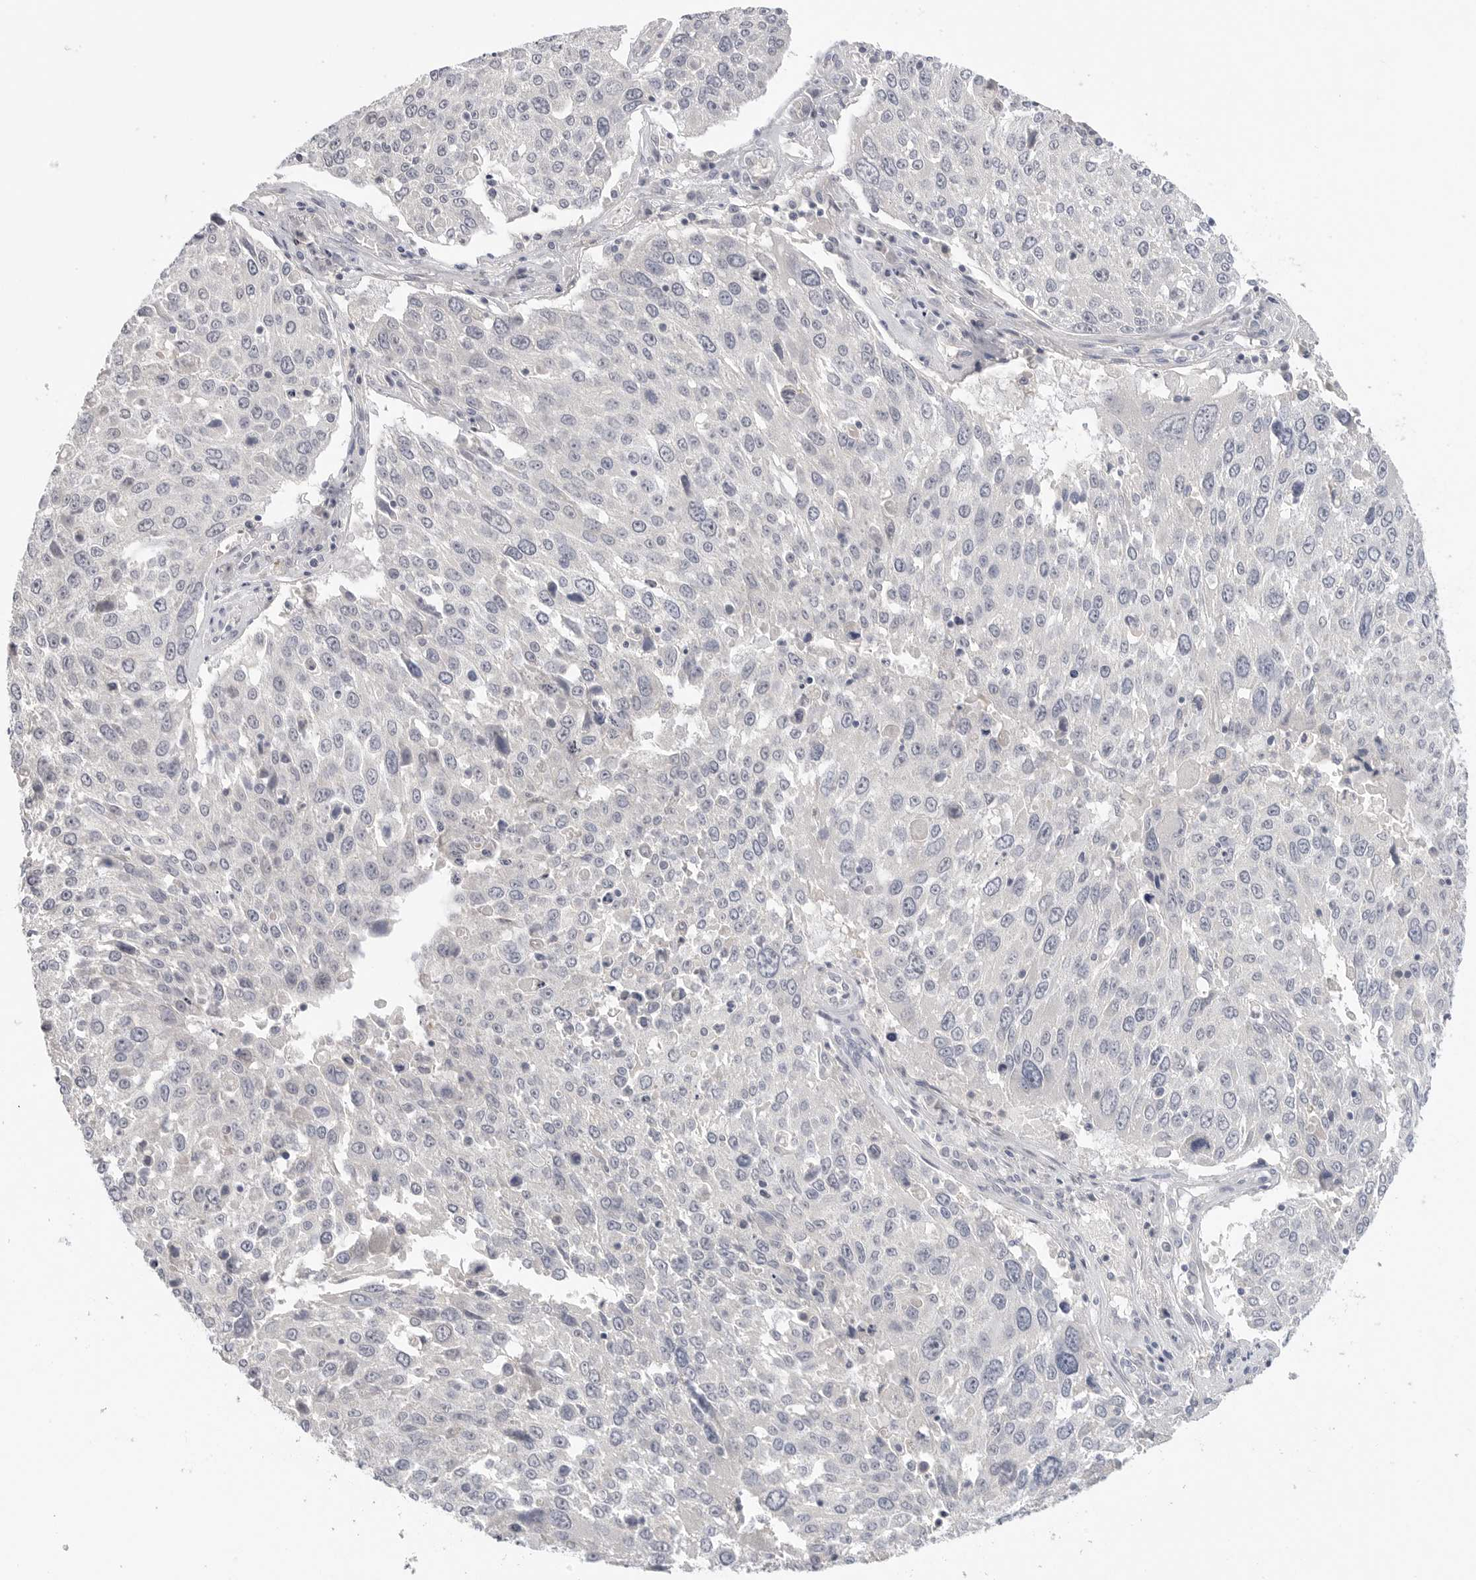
{"staining": {"intensity": "negative", "quantity": "none", "location": "none"}, "tissue": "lung cancer", "cell_type": "Tumor cells", "image_type": "cancer", "snomed": [{"axis": "morphology", "description": "Squamous cell carcinoma, NOS"}, {"axis": "topography", "description": "Lung"}], "caption": "This is a histopathology image of immunohistochemistry (IHC) staining of lung squamous cell carcinoma, which shows no expression in tumor cells.", "gene": "FBN2", "patient": {"sex": "male", "age": 65}}